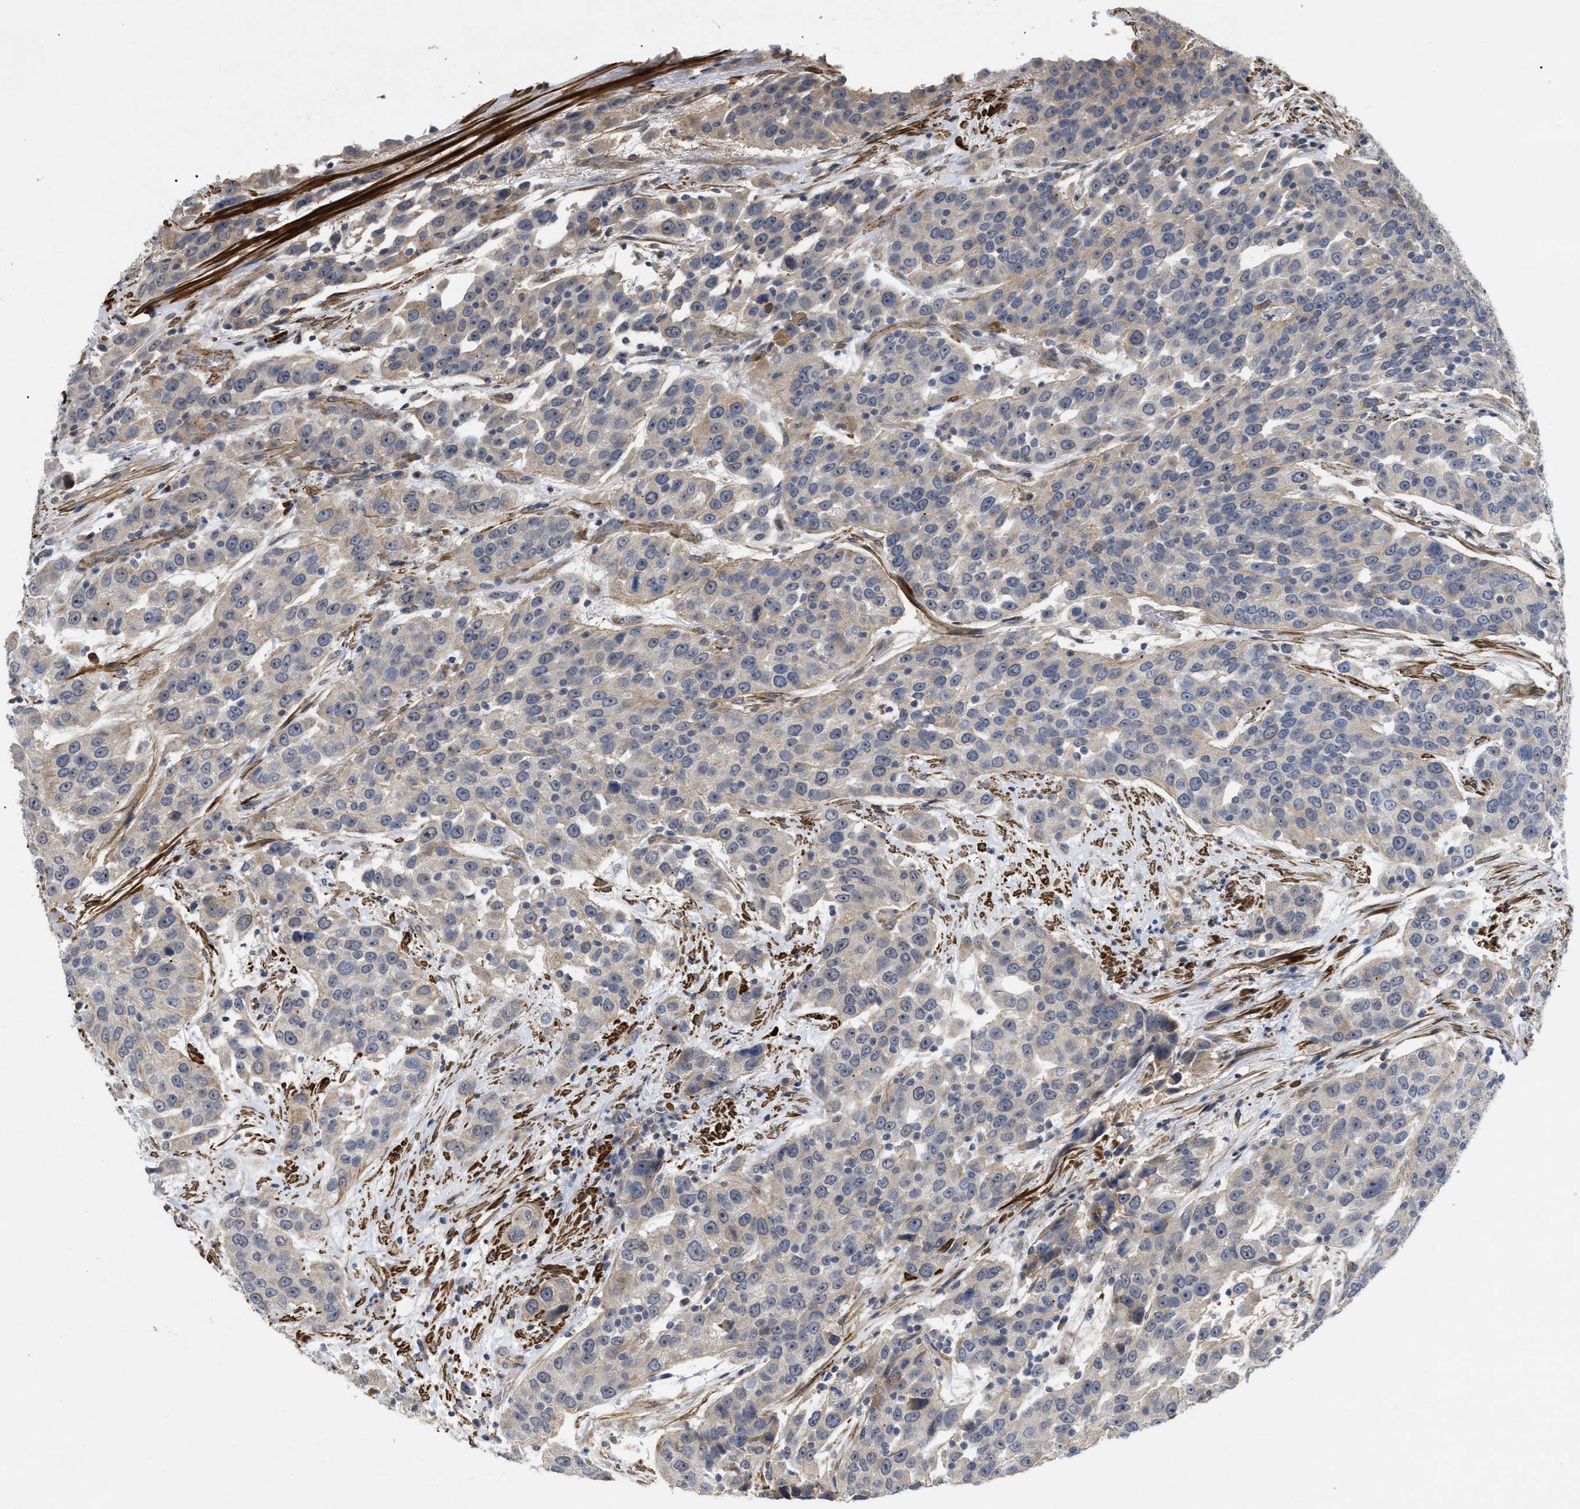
{"staining": {"intensity": "weak", "quantity": "<25%", "location": "cytoplasmic/membranous"}, "tissue": "urothelial cancer", "cell_type": "Tumor cells", "image_type": "cancer", "snomed": [{"axis": "morphology", "description": "Urothelial carcinoma, High grade"}, {"axis": "topography", "description": "Urinary bladder"}], "caption": "Tumor cells are negative for brown protein staining in urothelial carcinoma (high-grade).", "gene": "ST6GALNAC6", "patient": {"sex": "female", "age": 80}}